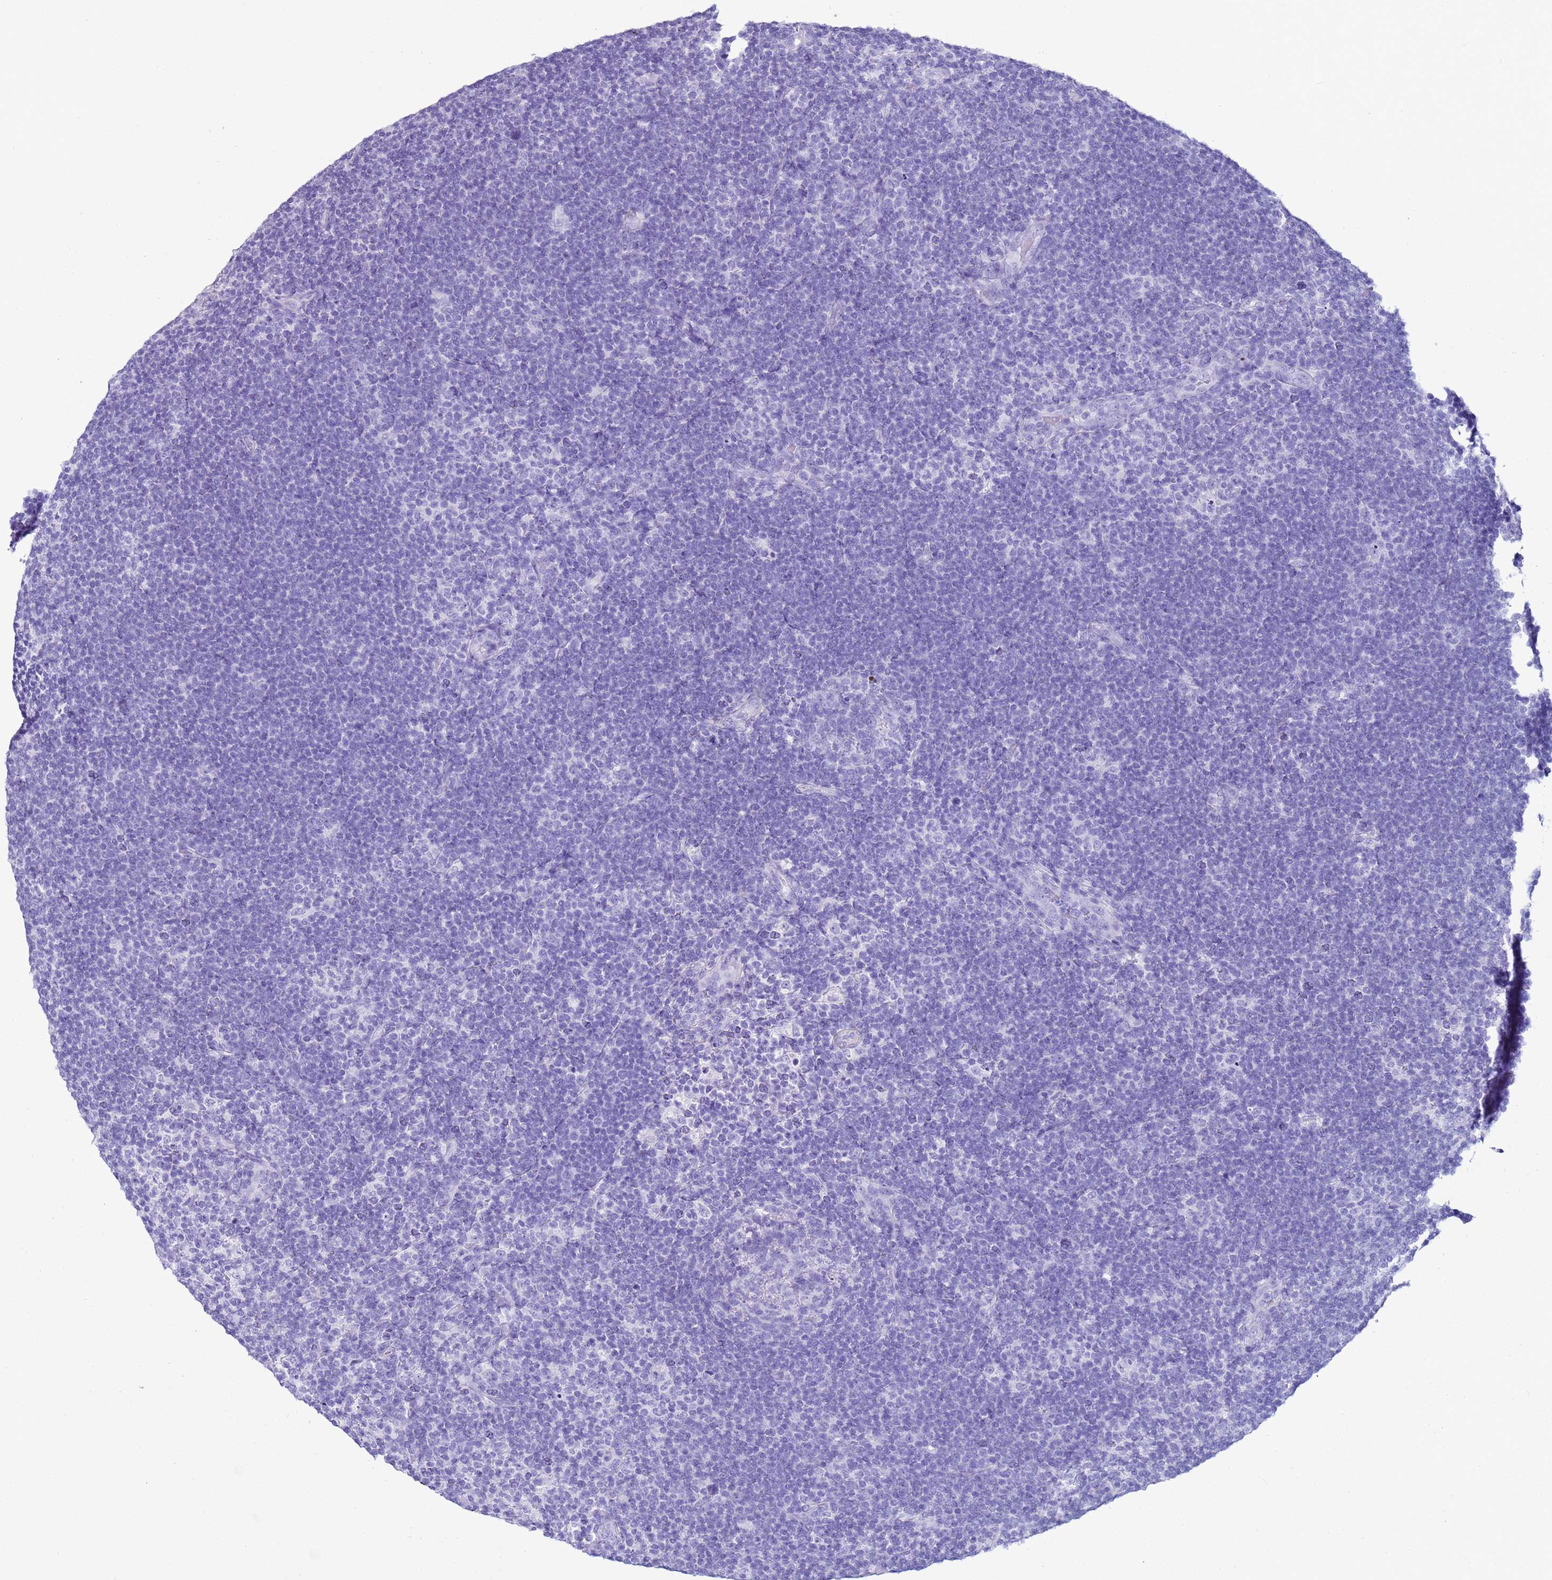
{"staining": {"intensity": "negative", "quantity": "none", "location": "none"}, "tissue": "lymphoma", "cell_type": "Tumor cells", "image_type": "cancer", "snomed": [{"axis": "morphology", "description": "Hodgkin's disease, NOS"}, {"axis": "topography", "description": "Lymph node"}], "caption": "The histopathology image shows no staining of tumor cells in Hodgkin's disease. (Brightfield microscopy of DAB immunohistochemistry at high magnification).", "gene": "LCMT1", "patient": {"sex": "female", "age": 57}}